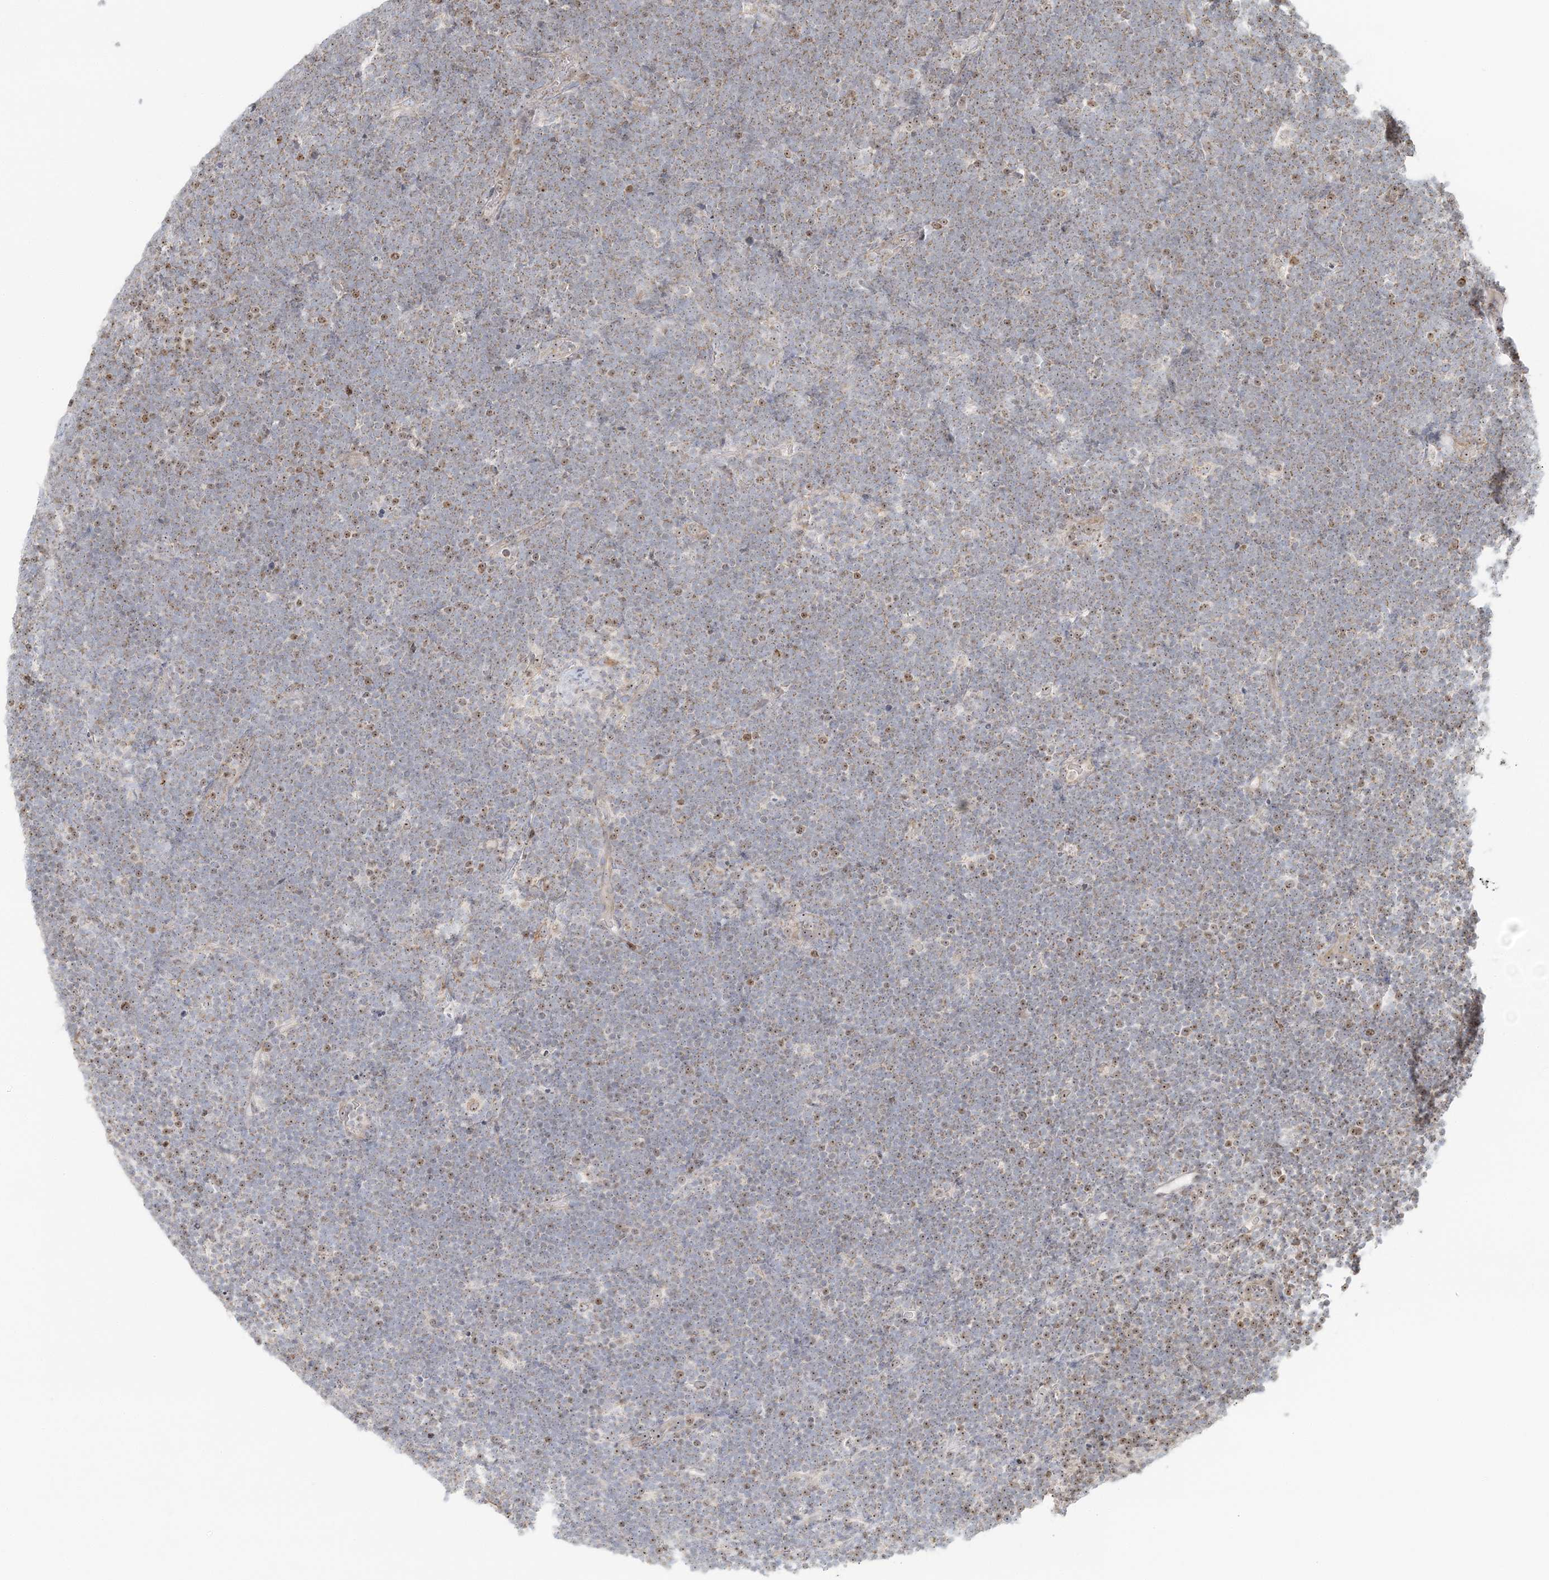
{"staining": {"intensity": "weak", "quantity": "25%-75%", "location": "nuclear"}, "tissue": "lymphoma", "cell_type": "Tumor cells", "image_type": "cancer", "snomed": [{"axis": "morphology", "description": "Malignant lymphoma, non-Hodgkin's type, High grade"}, {"axis": "topography", "description": "Lymph node"}], "caption": "This histopathology image shows IHC staining of high-grade malignant lymphoma, non-Hodgkin's type, with low weak nuclear staining in approximately 25%-75% of tumor cells.", "gene": "UBE2F", "patient": {"sex": "male", "age": 13}}